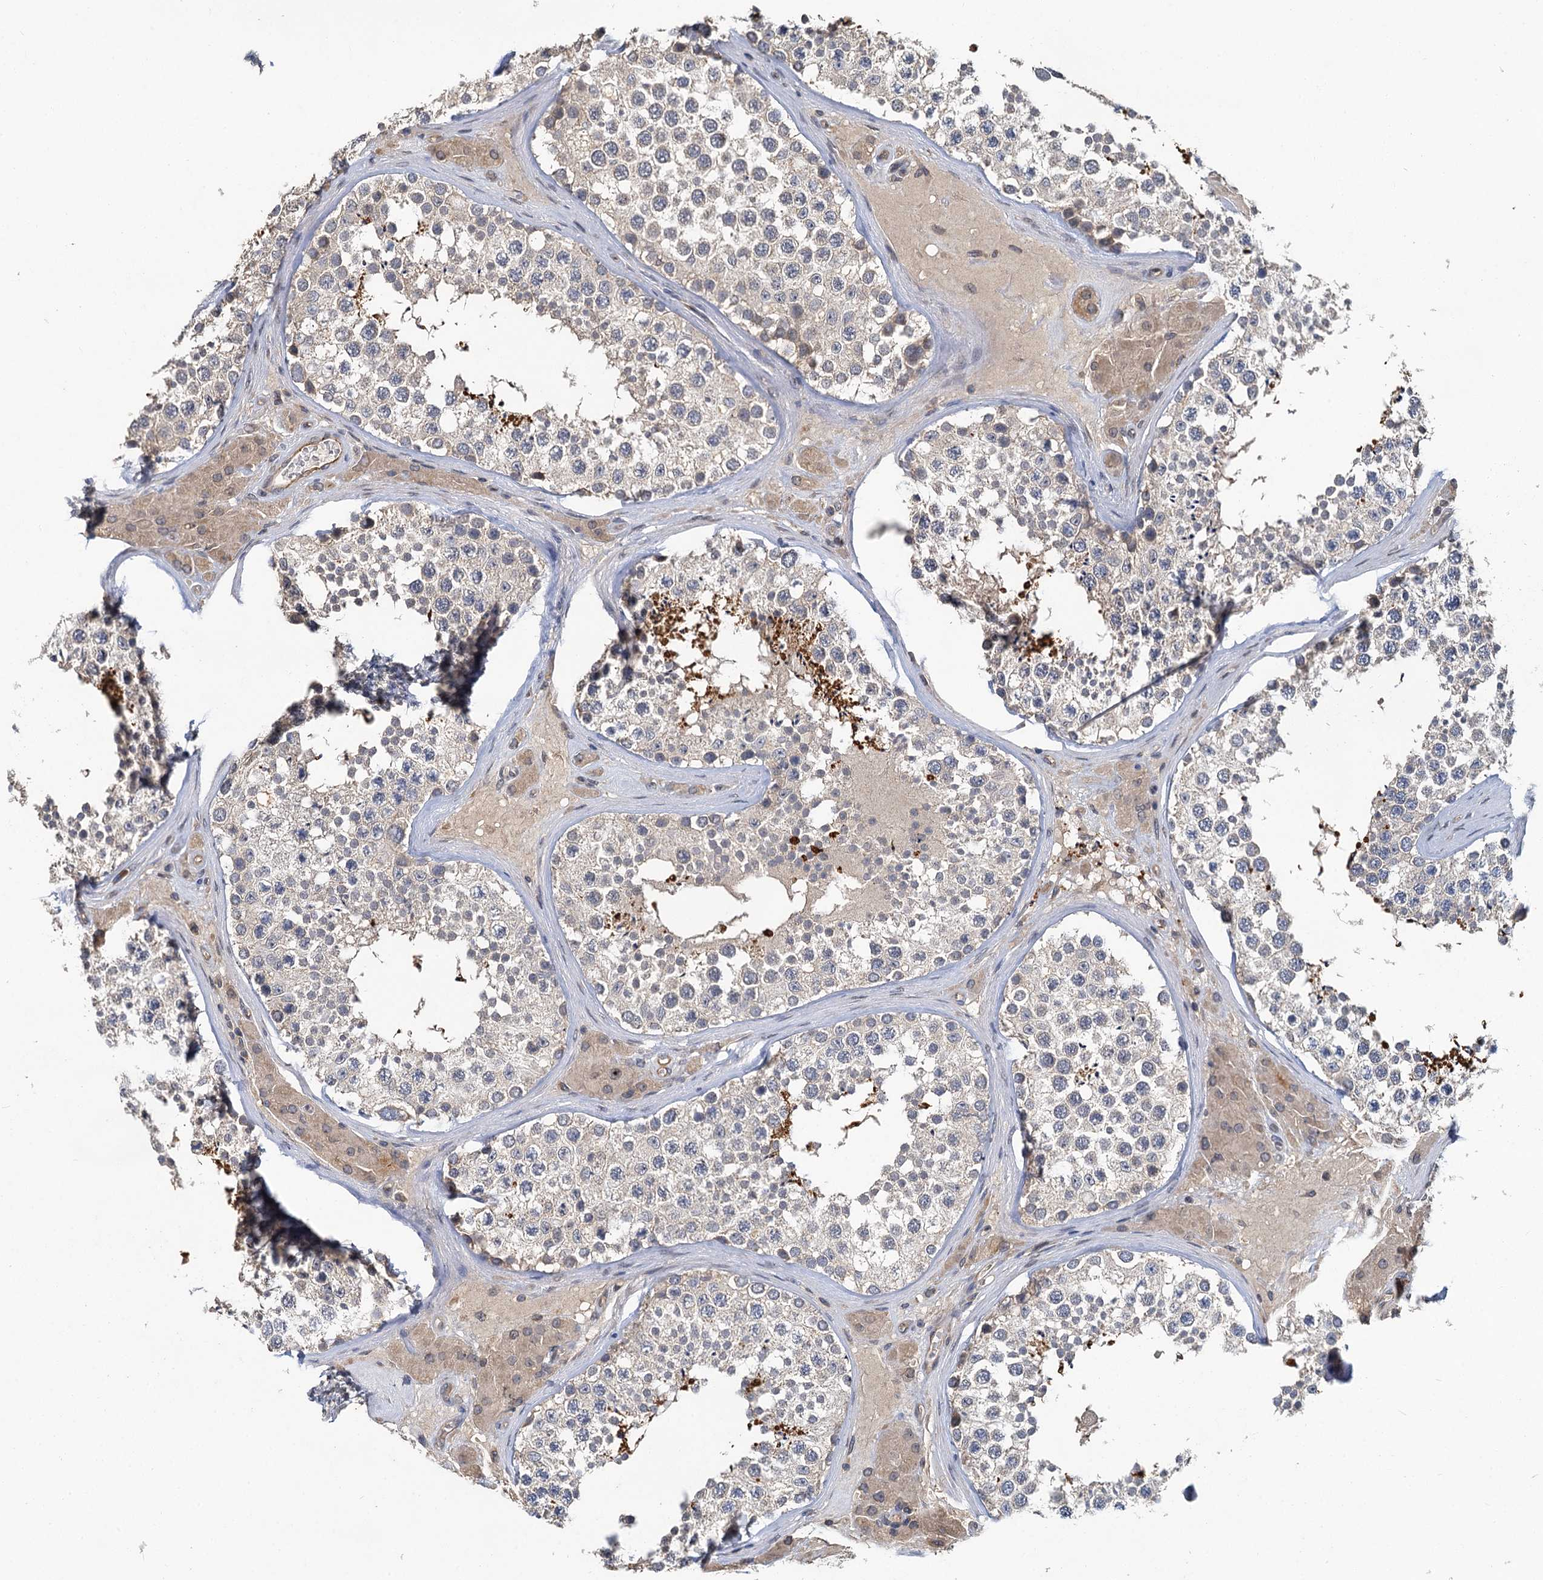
{"staining": {"intensity": "negative", "quantity": "none", "location": "none"}, "tissue": "testis", "cell_type": "Cells in seminiferous ducts", "image_type": "normal", "snomed": [{"axis": "morphology", "description": "Normal tissue, NOS"}, {"axis": "topography", "description": "Testis"}], "caption": "IHC image of normal testis stained for a protein (brown), which exhibits no positivity in cells in seminiferous ducts.", "gene": "ZNF324", "patient": {"sex": "male", "age": 46}}